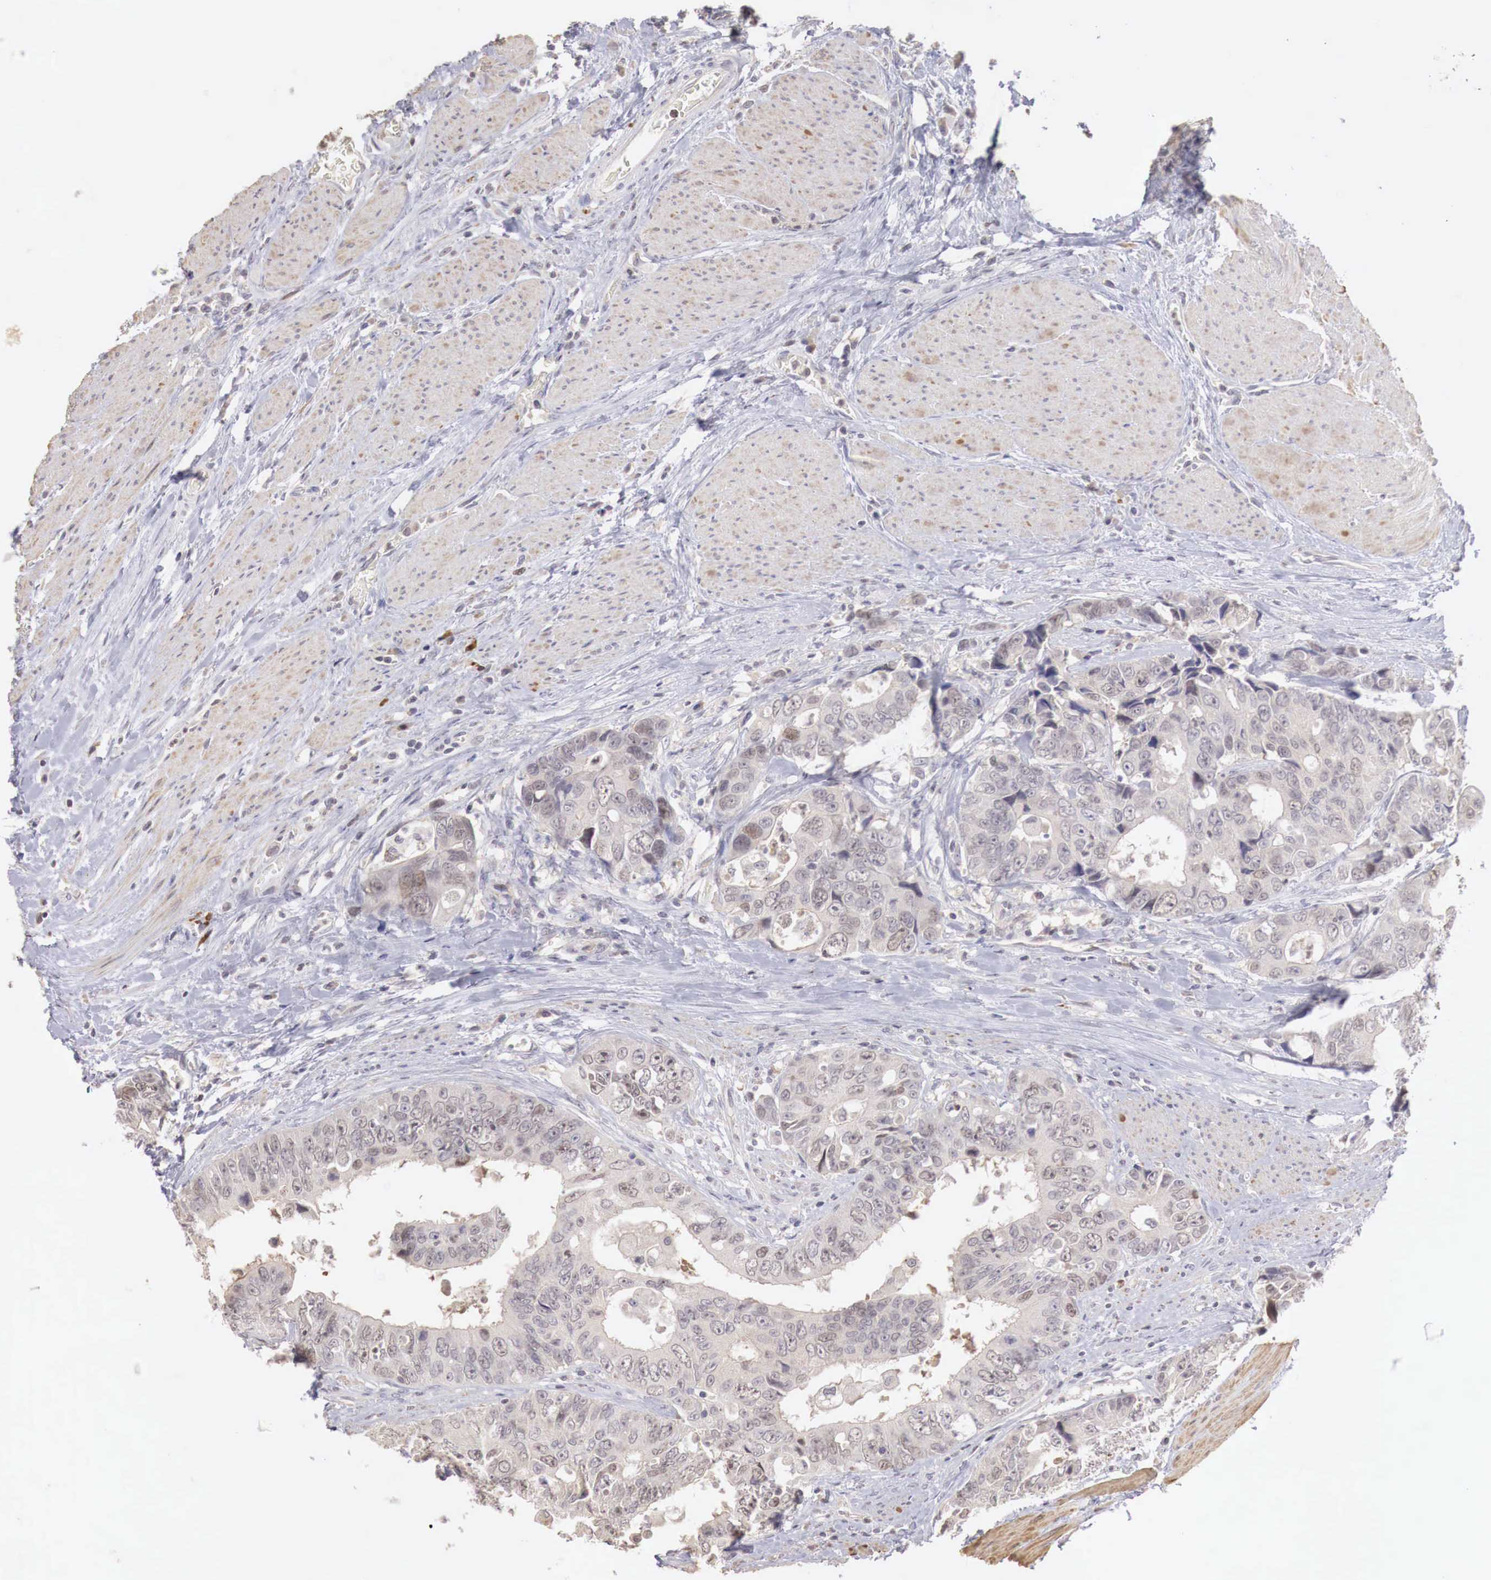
{"staining": {"intensity": "weak", "quantity": ">75%", "location": "cytoplasmic/membranous"}, "tissue": "colorectal cancer", "cell_type": "Tumor cells", "image_type": "cancer", "snomed": [{"axis": "morphology", "description": "Adenocarcinoma, NOS"}, {"axis": "topography", "description": "Rectum"}], "caption": "Colorectal adenocarcinoma tissue demonstrates weak cytoplasmic/membranous expression in about >75% of tumor cells", "gene": "TBC1D9", "patient": {"sex": "female", "age": 67}}